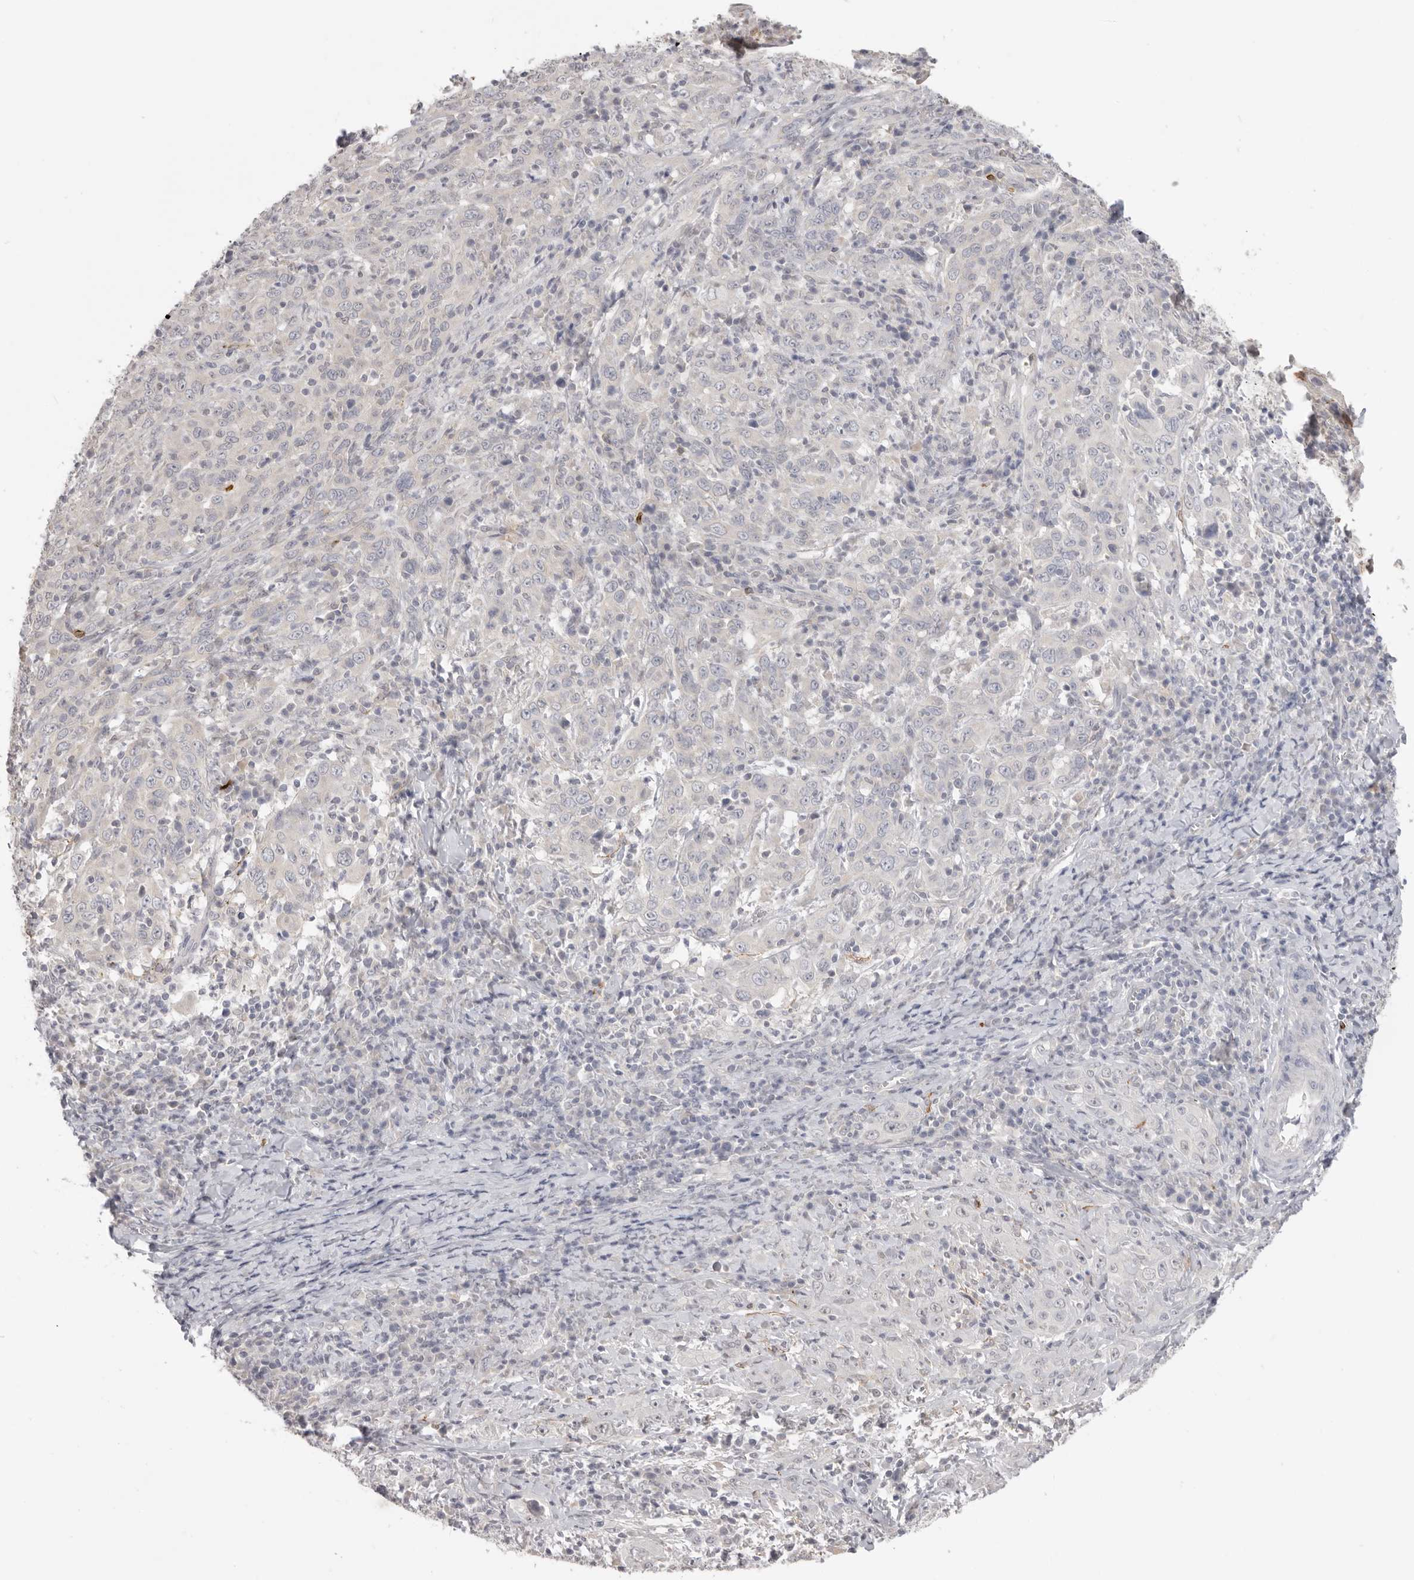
{"staining": {"intensity": "negative", "quantity": "none", "location": "none"}, "tissue": "cervical cancer", "cell_type": "Tumor cells", "image_type": "cancer", "snomed": [{"axis": "morphology", "description": "Squamous cell carcinoma, NOS"}, {"axis": "topography", "description": "Cervix"}], "caption": "DAB immunohistochemical staining of human cervical cancer (squamous cell carcinoma) reveals no significant expression in tumor cells. (IHC, brightfield microscopy, high magnification).", "gene": "XIRP1", "patient": {"sex": "female", "age": 46}}